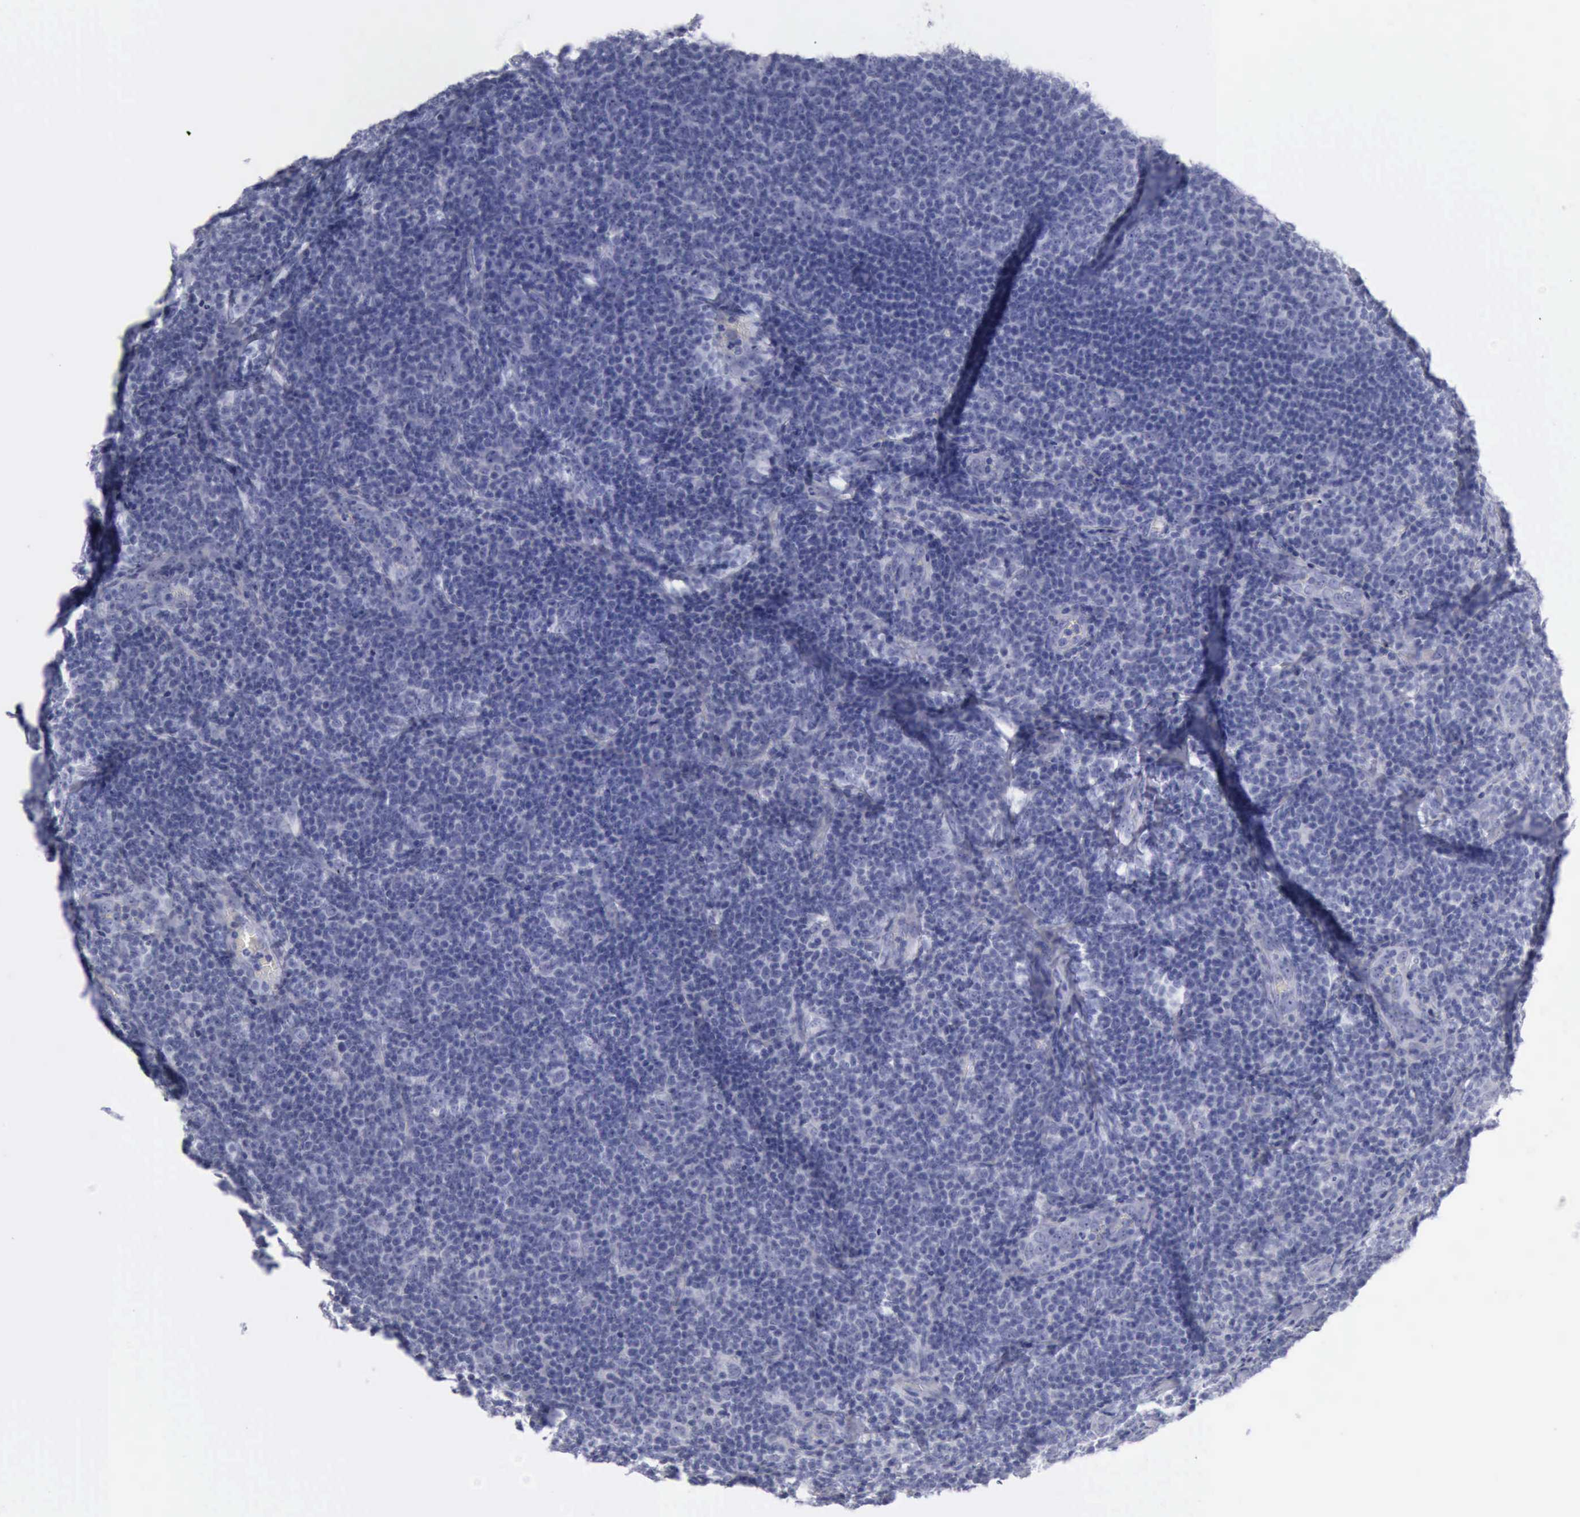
{"staining": {"intensity": "negative", "quantity": "none", "location": "none"}, "tissue": "lymphoma", "cell_type": "Tumor cells", "image_type": "cancer", "snomed": [{"axis": "morphology", "description": "Malignant lymphoma, non-Hodgkin's type, Low grade"}, {"axis": "topography", "description": "Lymph node"}], "caption": "Tumor cells are negative for brown protein staining in lymphoma. The staining is performed using DAB (3,3'-diaminobenzidine) brown chromogen with nuclei counter-stained in using hematoxylin.", "gene": "KRT13", "patient": {"sex": "male", "age": 74}}